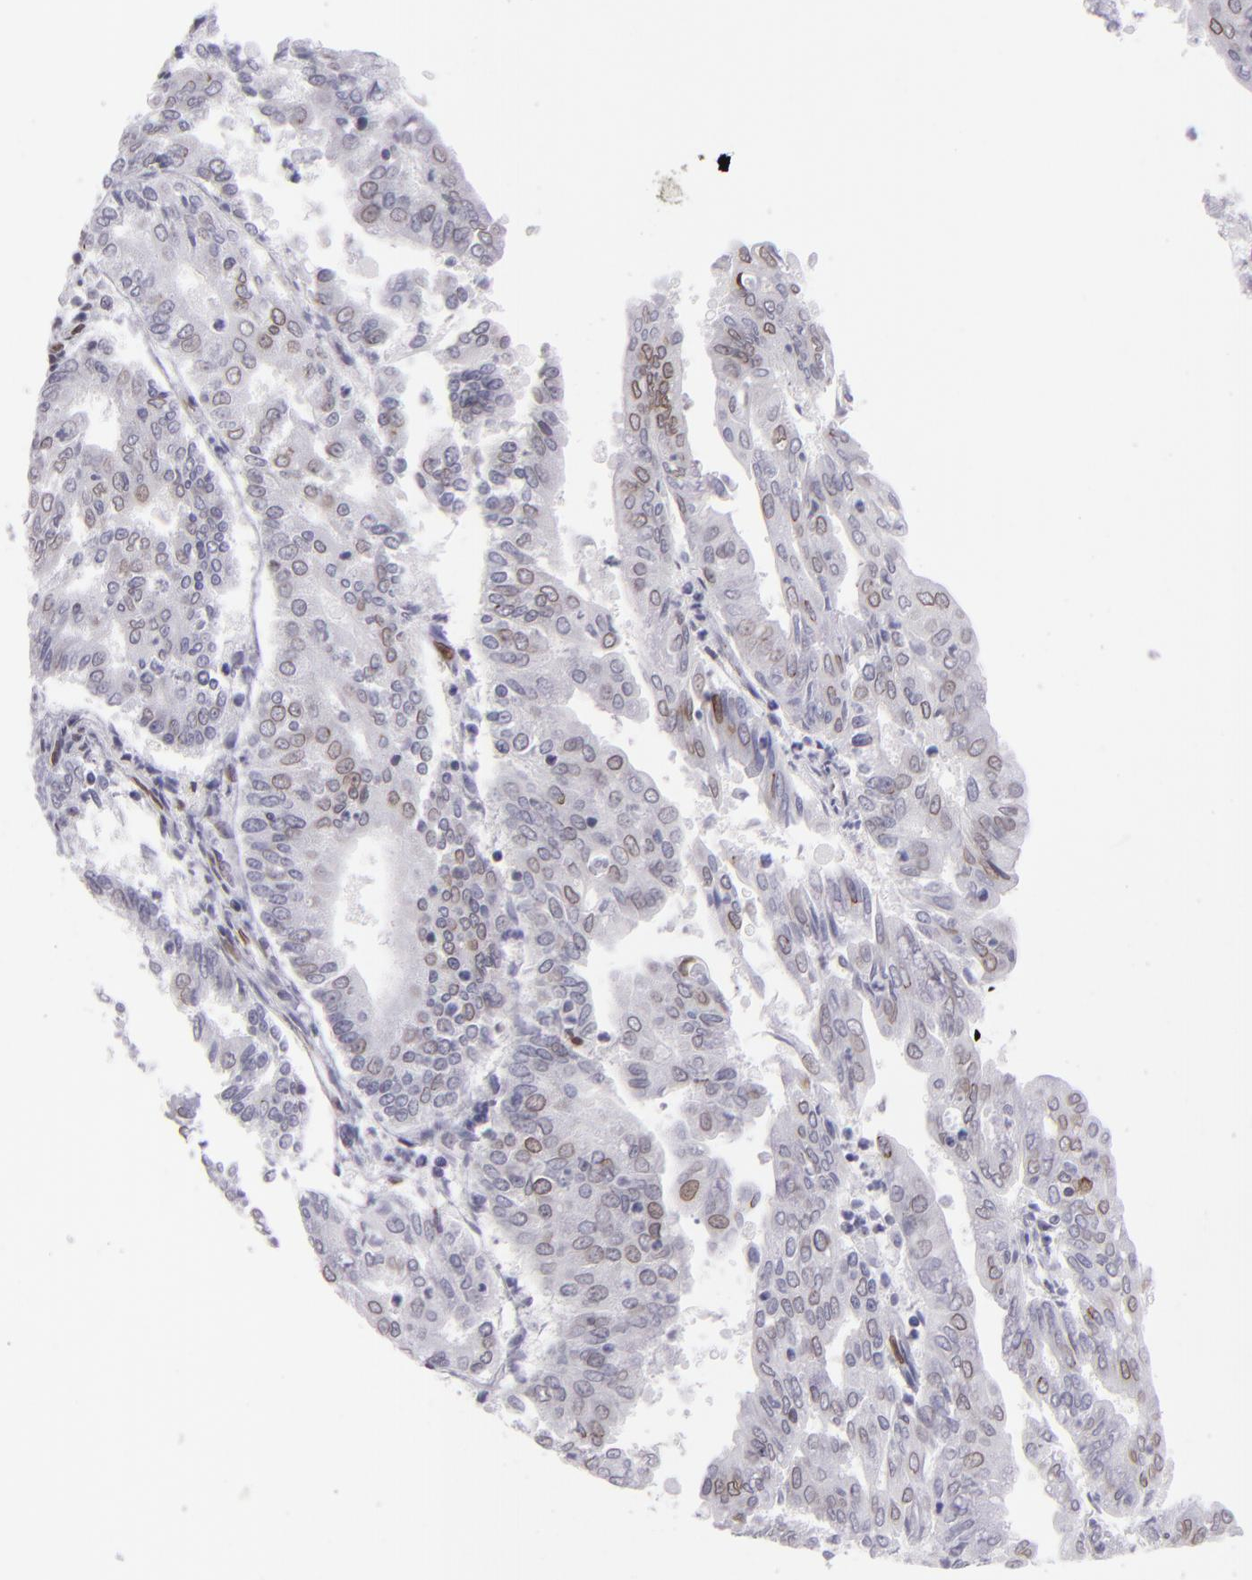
{"staining": {"intensity": "weak", "quantity": "<25%", "location": "nuclear"}, "tissue": "endometrial cancer", "cell_type": "Tumor cells", "image_type": "cancer", "snomed": [{"axis": "morphology", "description": "Adenocarcinoma, NOS"}, {"axis": "topography", "description": "Endometrium"}], "caption": "Tumor cells show no significant positivity in endometrial adenocarcinoma. The staining was performed using DAB to visualize the protein expression in brown, while the nuclei were stained in blue with hematoxylin (Magnification: 20x).", "gene": "EMD", "patient": {"sex": "female", "age": 79}}